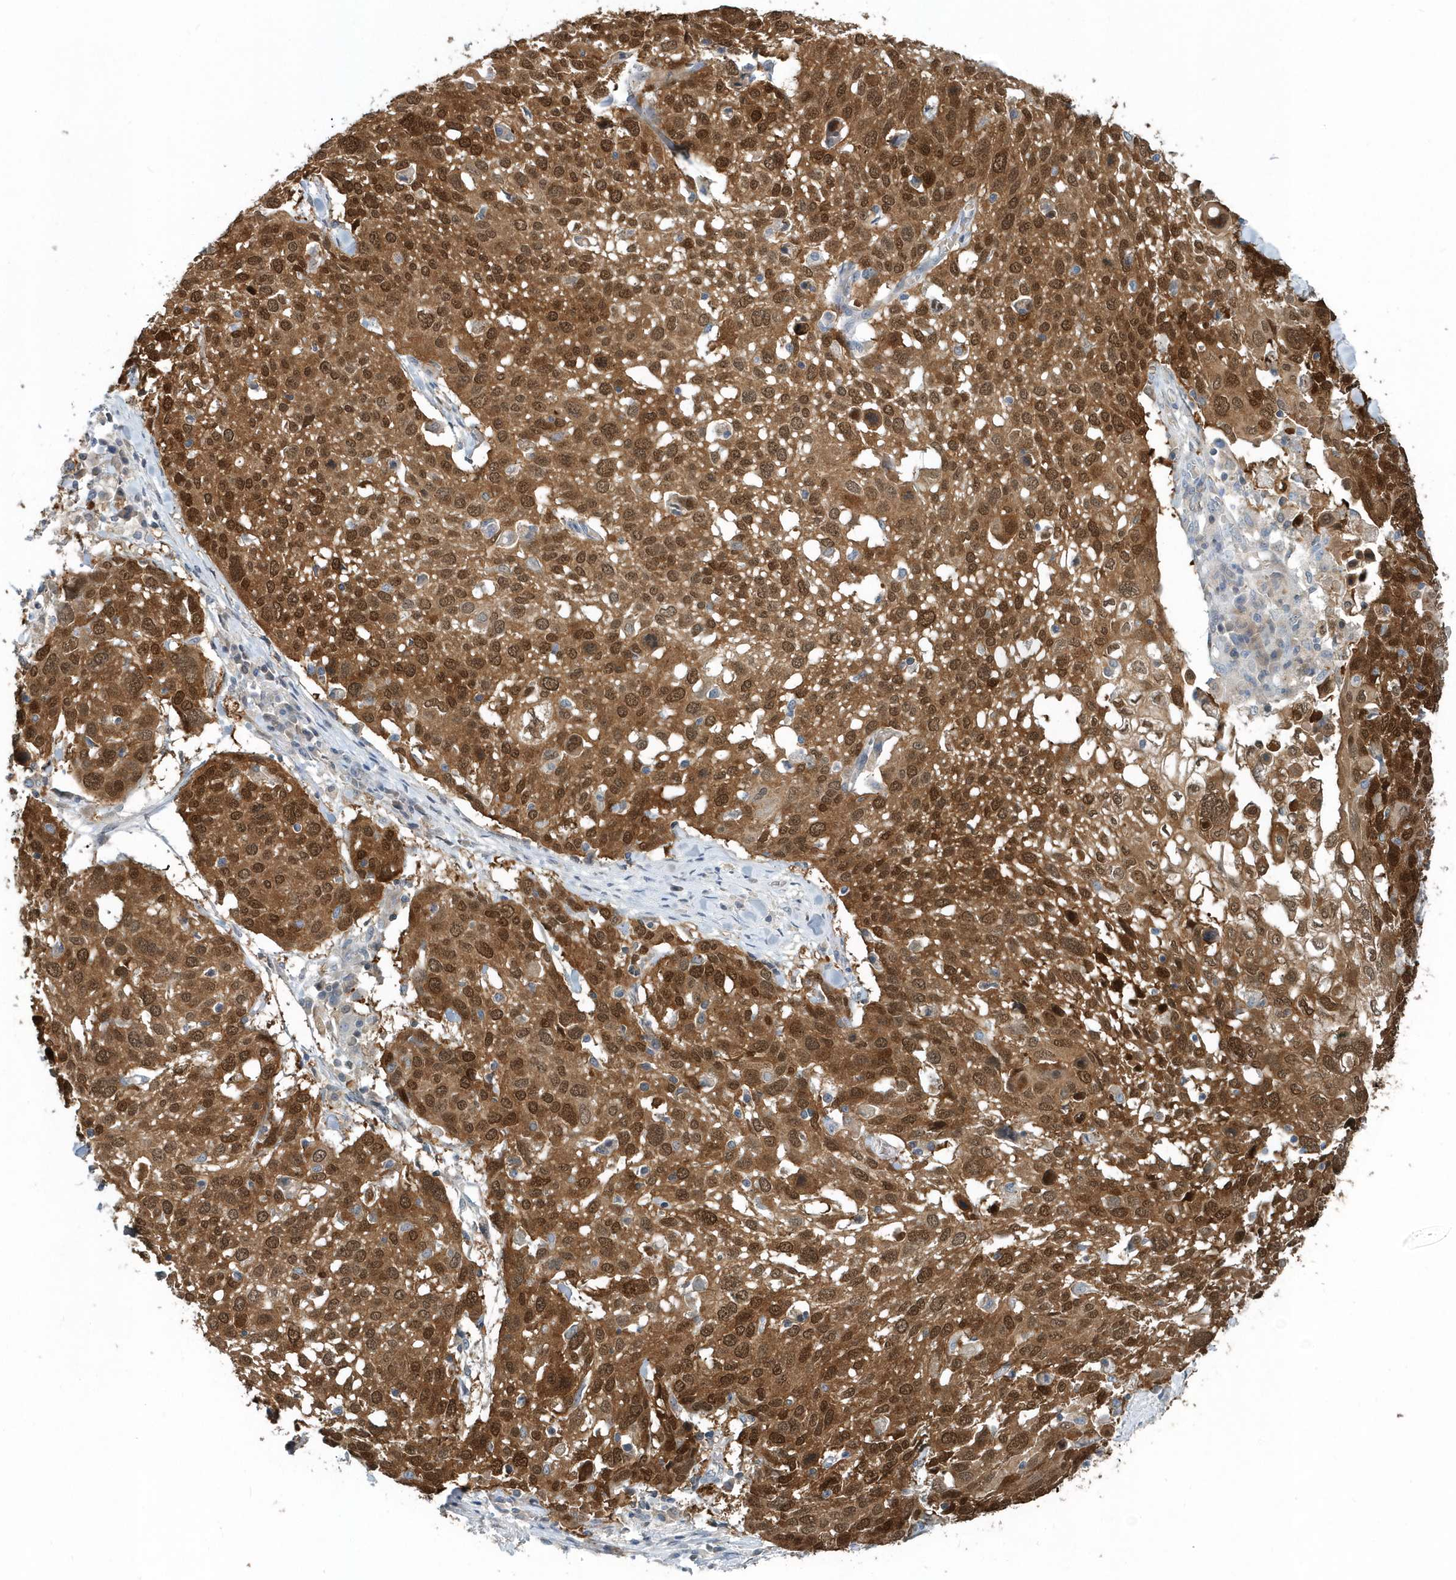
{"staining": {"intensity": "strong", "quantity": ">75%", "location": "cytoplasmic/membranous,nuclear"}, "tissue": "lung cancer", "cell_type": "Tumor cells", "image_type": "cancer", "snomed": [{"axis": "morphology", "description": "Squamous cell carcinoma, NOS"}, {"axis": "topography", "description": "Lung"}], "caption": "Immunohistochemical staining of lung cancer demonstrates high levels of strong cytoplasmic/membranous and nuclear protein expression in approximately >75% of tumor cells. (brown staining indicates protein expression, while blue staining denotes nuclei).", "gene": "PFN2", "patient": {"sex": "male", "age": 65}}